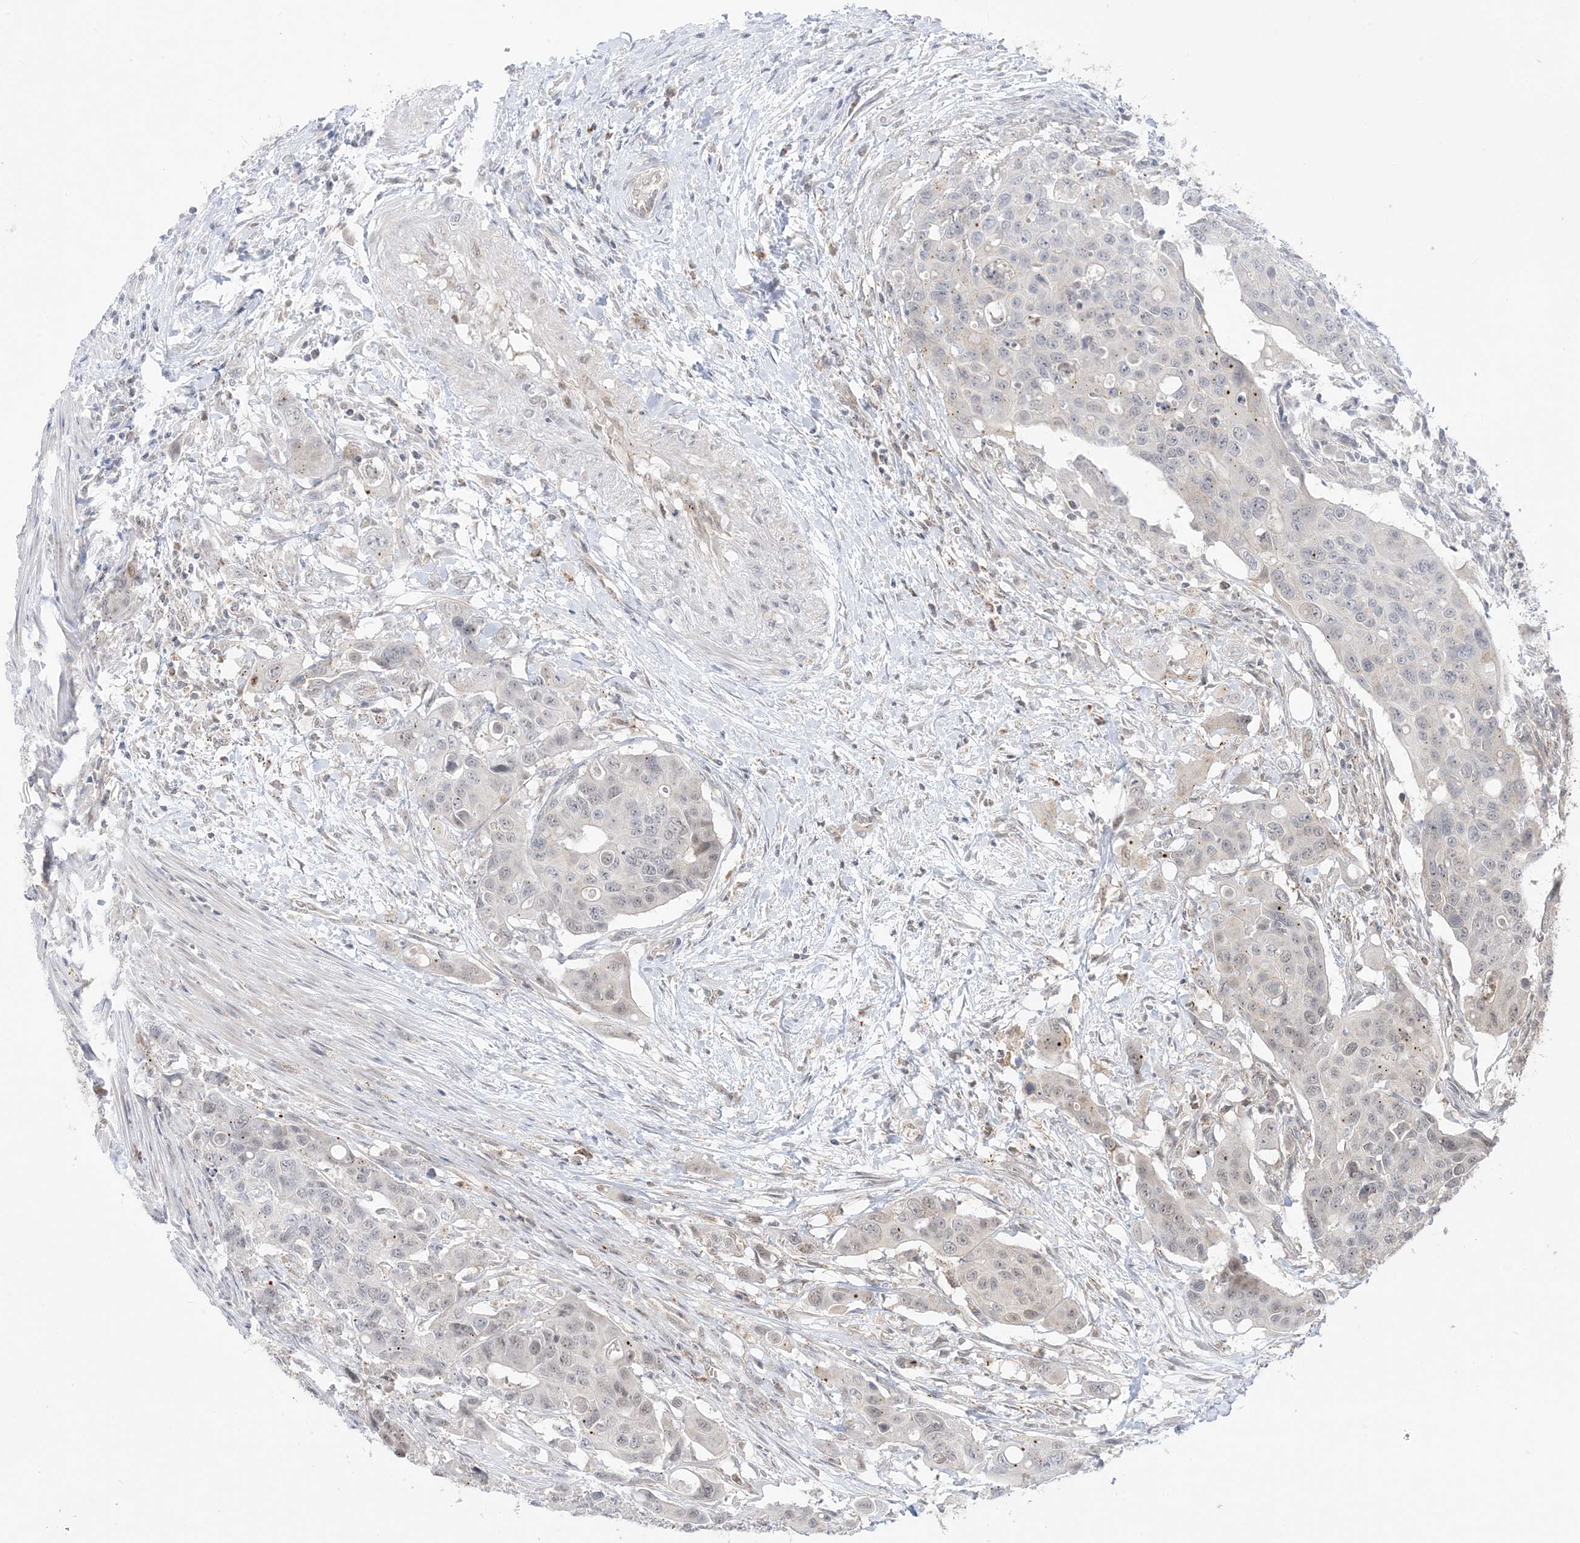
{"staining": {"intensity": "negative", "quantity": "none", "location": "none"}, "tissue": "colorectal cancer", "cell_type": "Tumor cells", "image_type": "cancer", "snomed": [{"axis": "morphology", "description": "Adenocarcinoma, NOS"}, {"axis": "topography", "description": "Colon"}], "caption": "High magnification brightfield microscopy of colorectal cancer stained with DAB (3,3'-diaminobenzidine) (brown) and counterstained with hematoxylin (blue): tumor cells show no significant staining.", "gene": "KANSL3", "patient": {"sex": "male", "age": 77}}